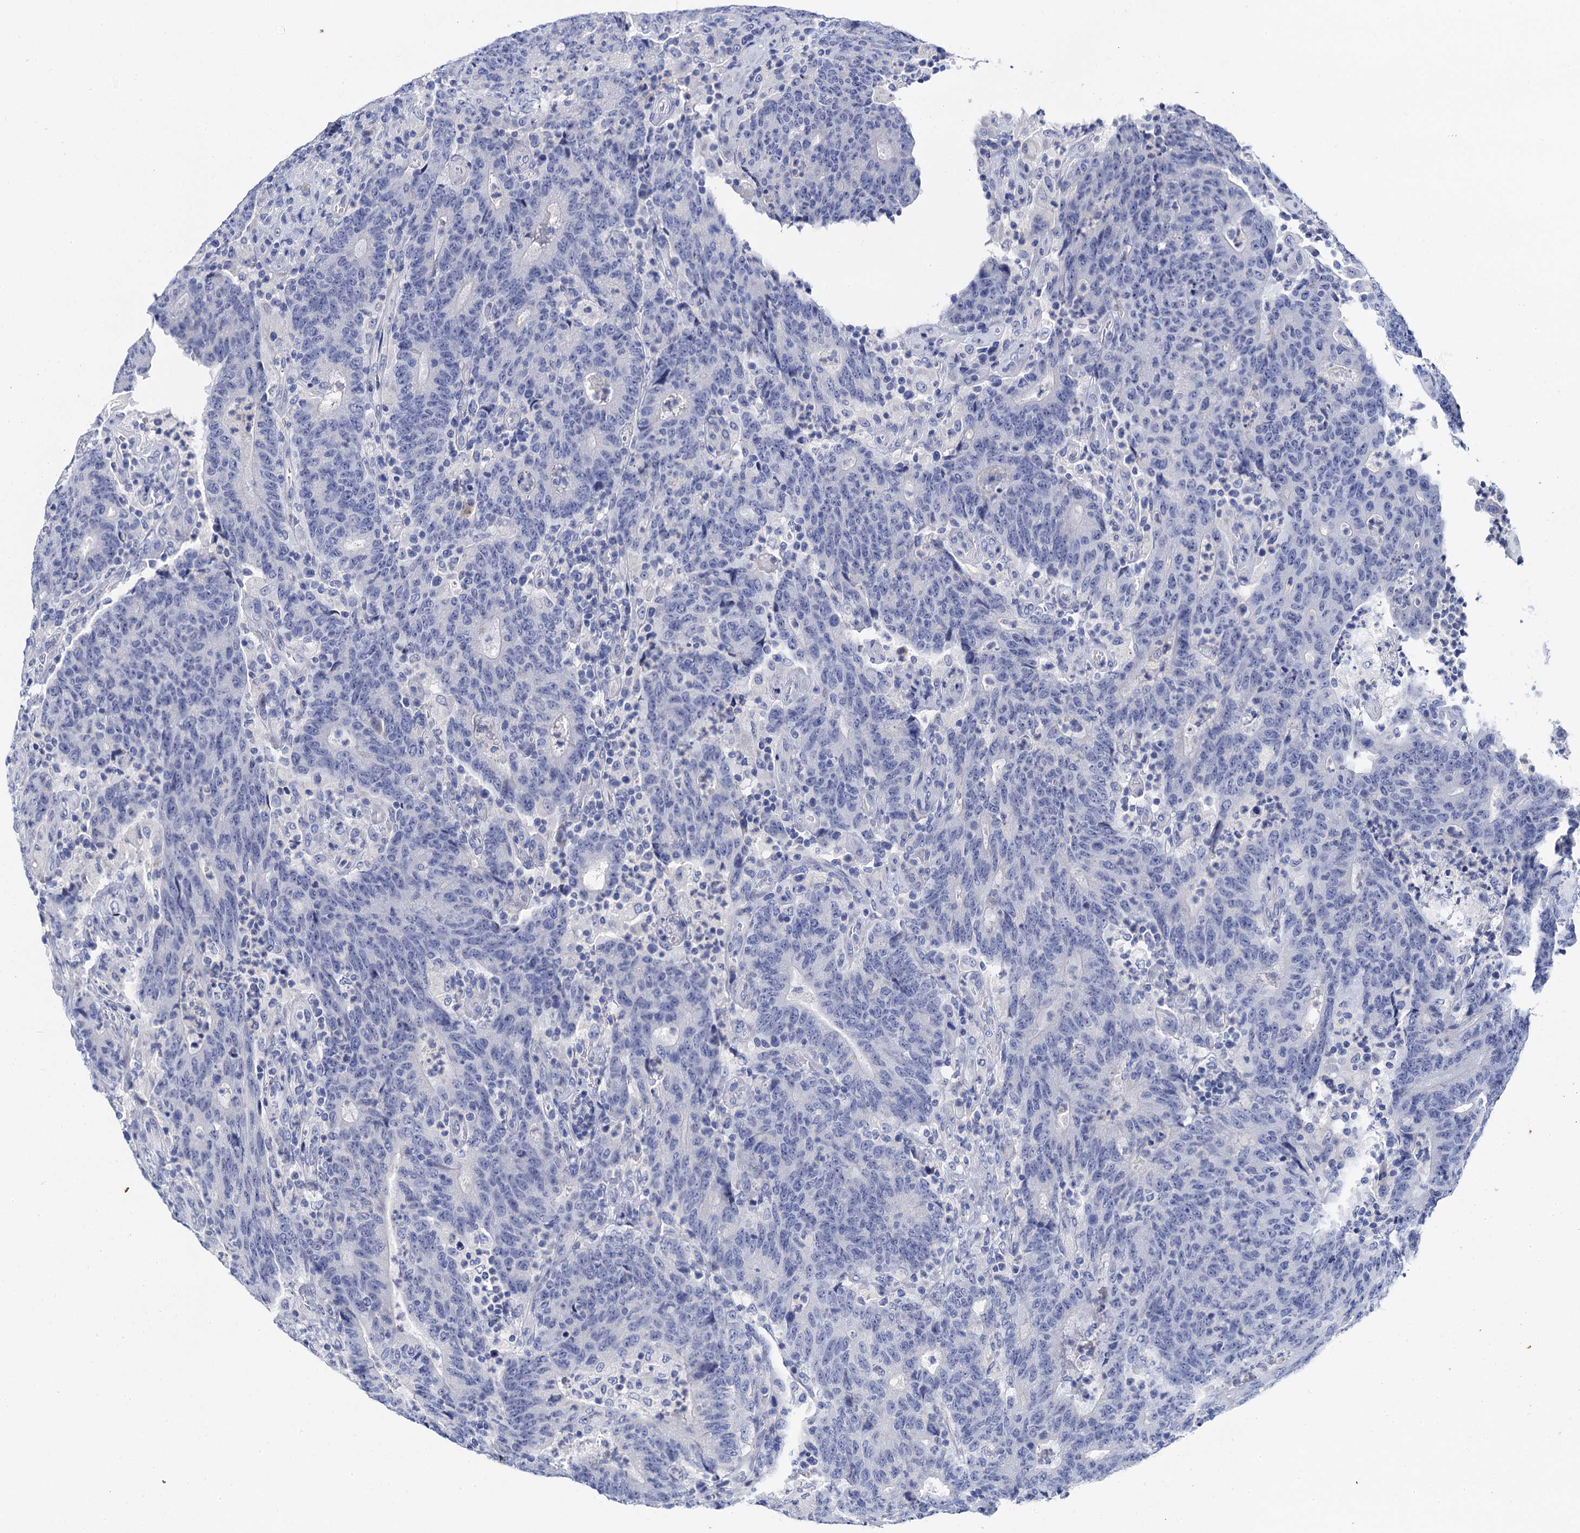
{"staining": {"intensity": "negative", "quantity": "none", "location": "none"}, "tissue": "colorectal cancer", "cell_type": "Tumor cells", "image_type": "cancer", "snomed": [{"axis": "morphology", "description": "Adenocarcinoma, NOS"}, {"axis": "topography", "description": "Colon"}], "caption": "Immunohistochemistry (IHC) micrograph of neoplastic tissue: colorectal adenocarcinoma stained with DAB (3,3'-diaminobenzidine) shows no significant protein positivity in tumor cells.", "gene": "LYPD3", "patient": {"sex": "female", "age": 75}}